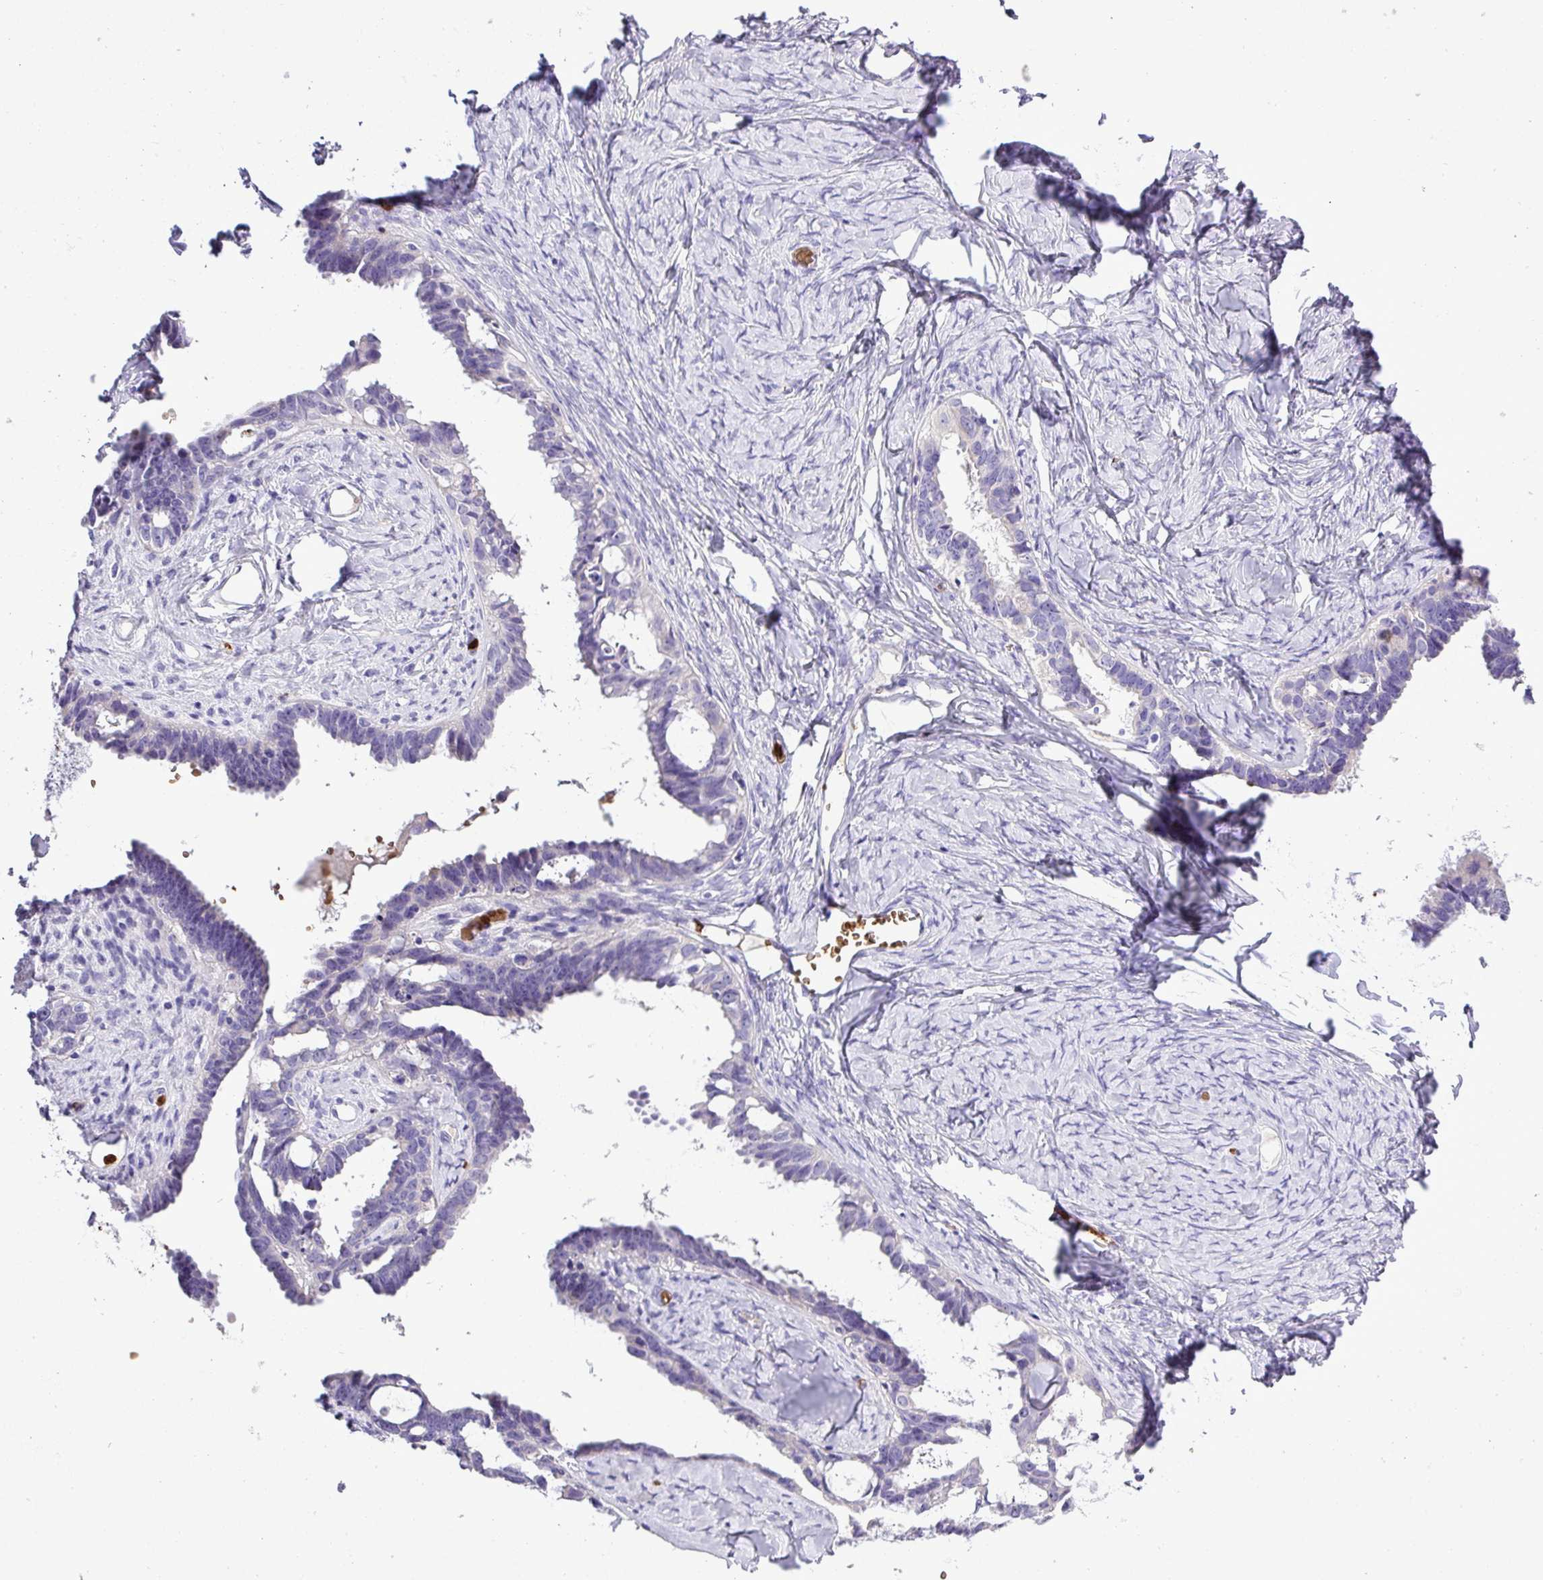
{"staining": {"intensity": "negative", "quantity": "none", "location": "none"}, "tissue": "ovarian cancer", "cell_type": "Tumor cells", "image_type": "cancer", "snomed": [{"axis": "morphology", "description": "Cystadenocarcinoma, serous, NOS"}, {"axis": "topography", "description": "Ovary"}], "caption": "Image shows no protein expression in tumor cells of ovarian serous cystadenocarcinoma tissue.", "gene": "MGAT4B", "patient": {"sex": "female", "age": 69}}